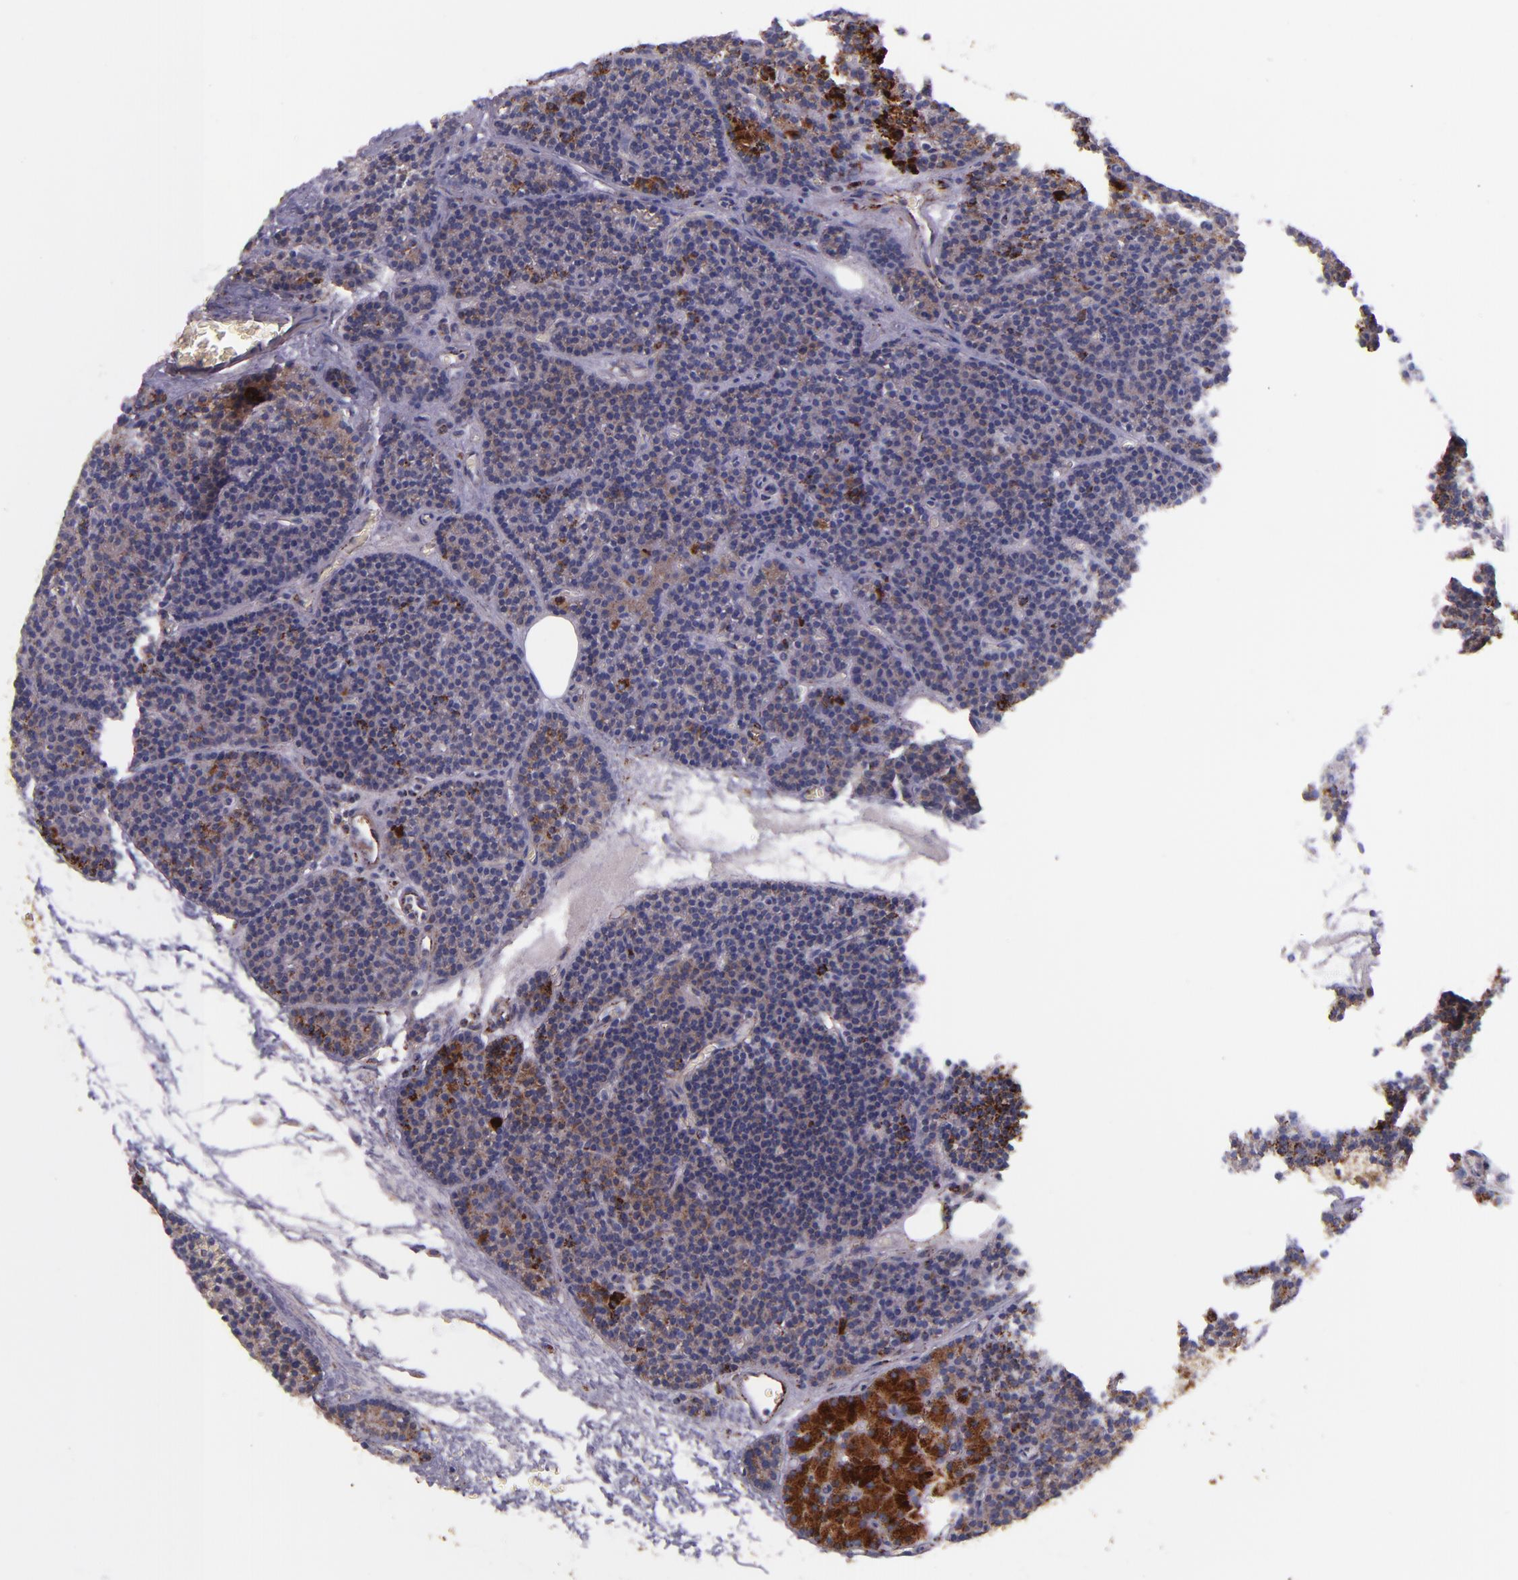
{"staining": {"intensity": "strong", "quantity": ">75%", "location": "cytoplasmic/membranous"}, "tissue": "parathyroid gland", "cell_type": "Glandular cells", "image_type": "normal", "snomed": [{"axis": "morphology", "description": "Normal tissue, NOS"}, {"axis": "topography", "description": "Parathyroid gland"}], "caption": "Immunohistochemistry (IHC) staining of normal parathyroid gland, which exhibits high levels of strong cytoplasmic/membranous staining in about >75% of glandular cells indicating strong cytoplasmic/membranous protein expression. The staining was performed using DAB (3,3'-diaminobenzidine) (brown) for protein detection and nuclei were counterstained in hematoxylin (blue).", "gene": "IDH3G", "patient": {"sex": "male", "age": 57}}